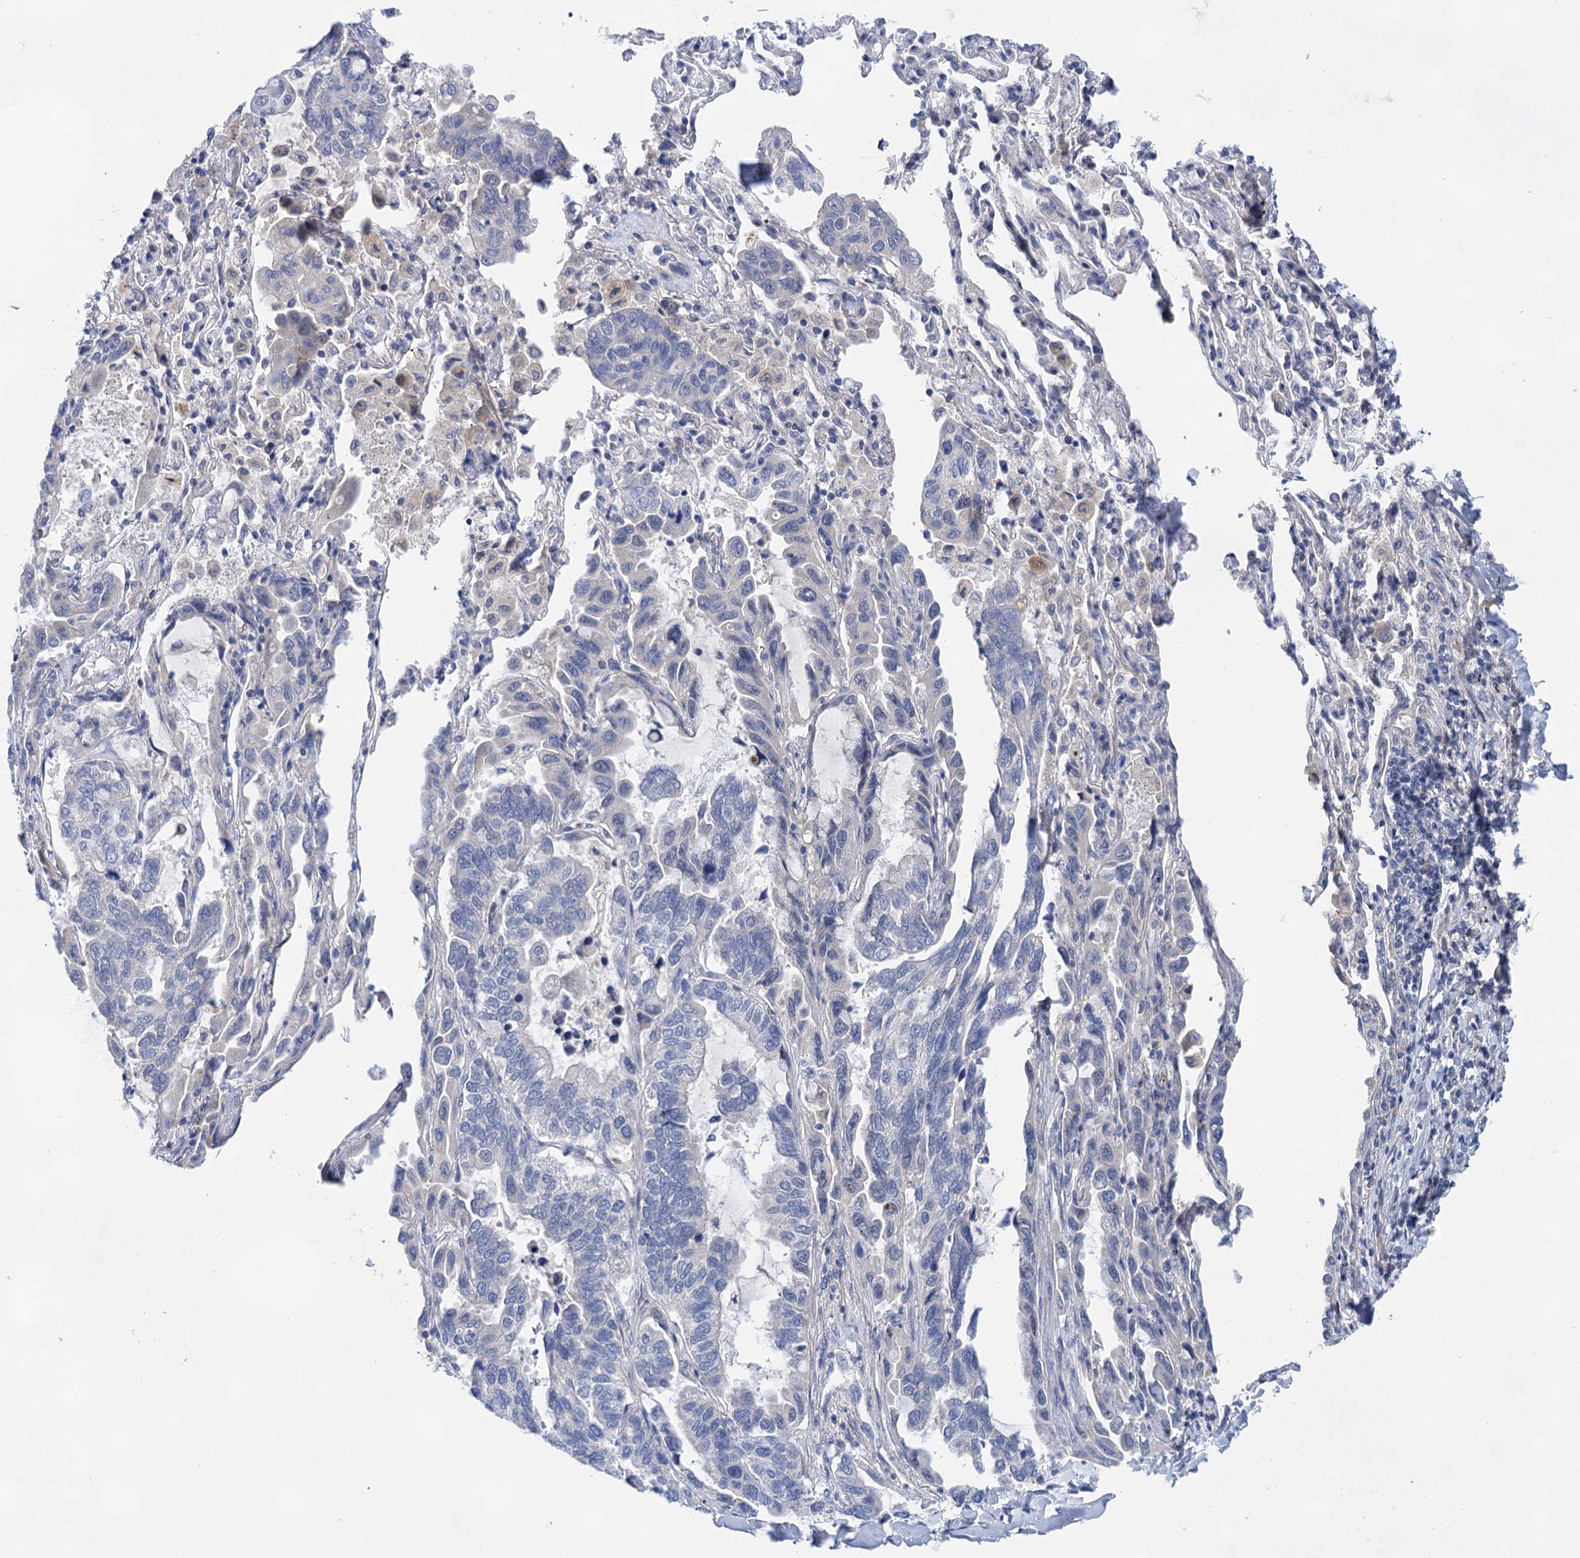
{"staining": {"intensity": "negative", "quantity": "none", "location": "none"}, "tissue": "lung cancer", "cell_type": "Tumor cells", "image_type": "cancer", "snomed": [{"axis": "morphology", "description": "Adenocarcinoma, NOS"}, {"axis": "topography", "description": "Lung"}], "caption": "The photomicrograph exhibits no significant staining in tumor cells of lung cancer (adenocarcinoma).", "gene": "MORN3", "patient": {"sex": "male", "age": 64}}